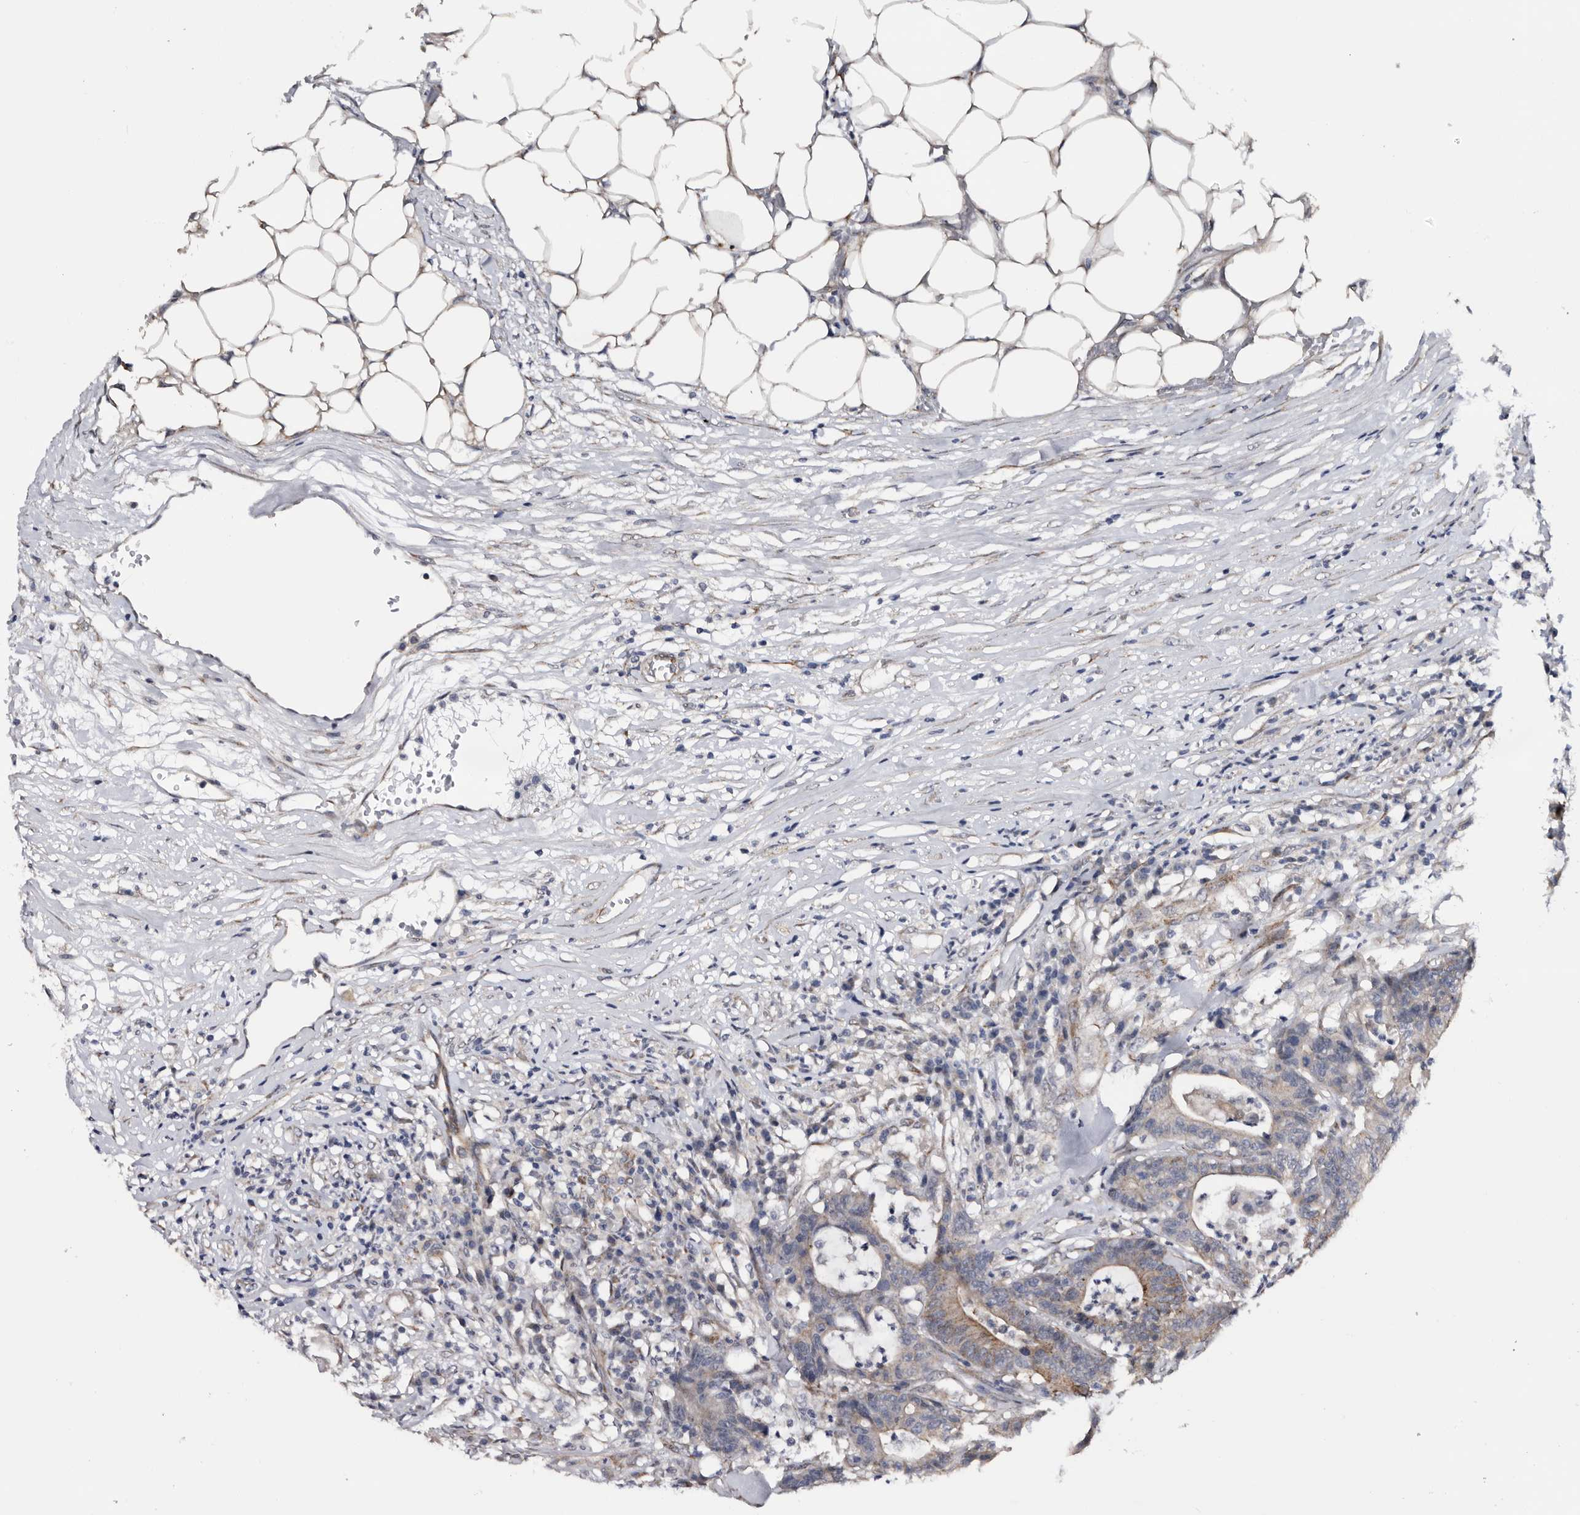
{"staining": {"intensity": "weak", "quantity": "<25%", "location": "cytoplasmic/membranous"}, "tissue": "colorectal cancer", "cell_type": "Tumor cells", "image_type": "cancer", "snomed": [{"axis": "morphology", "description": "Adenocarcinoma, NOS"}, {"axis": "topography", "description": "Colon"}], "caption": "The micrograph exhibits no staining of tumor cells in adenocarcinoma (colorectal).", "gene": "ARMCX2", "patient": {"sex": "female", "age": 84}}